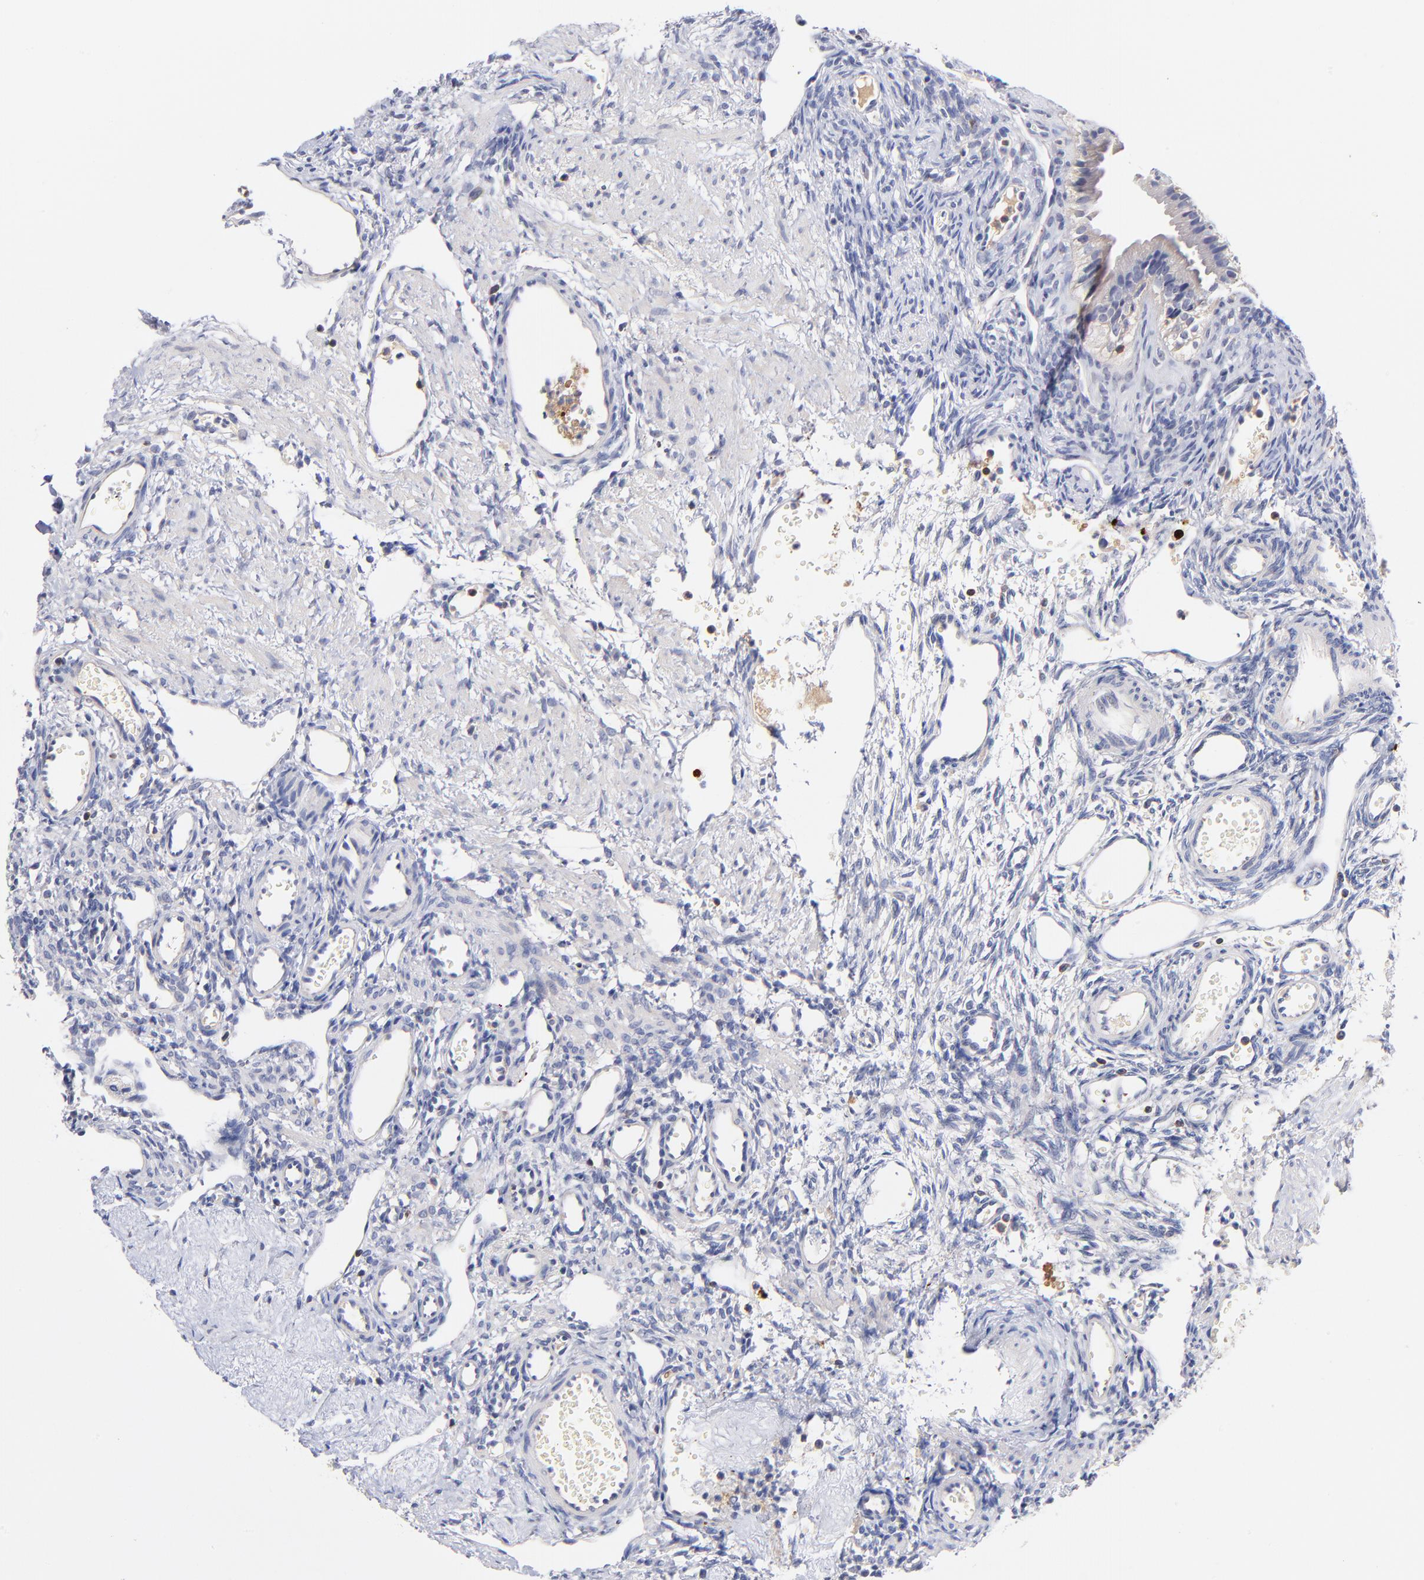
{"staining": {"intensity": "negative", "quantity": "none", "location": "none"}, "tissue": "ovary", "cell_type": "Follicle cells", "image_type": "normal", "snomed": [{"axis": "morphology", "description": "Normal tissue, NOS"}, {"axis": "topography", "description": "Ovary"}], "caption": "Follicle cells show no significant protein positivity in normal ovary.", "gene": "KREMEN2", "patient": {"sex": "female", "age": 33}}